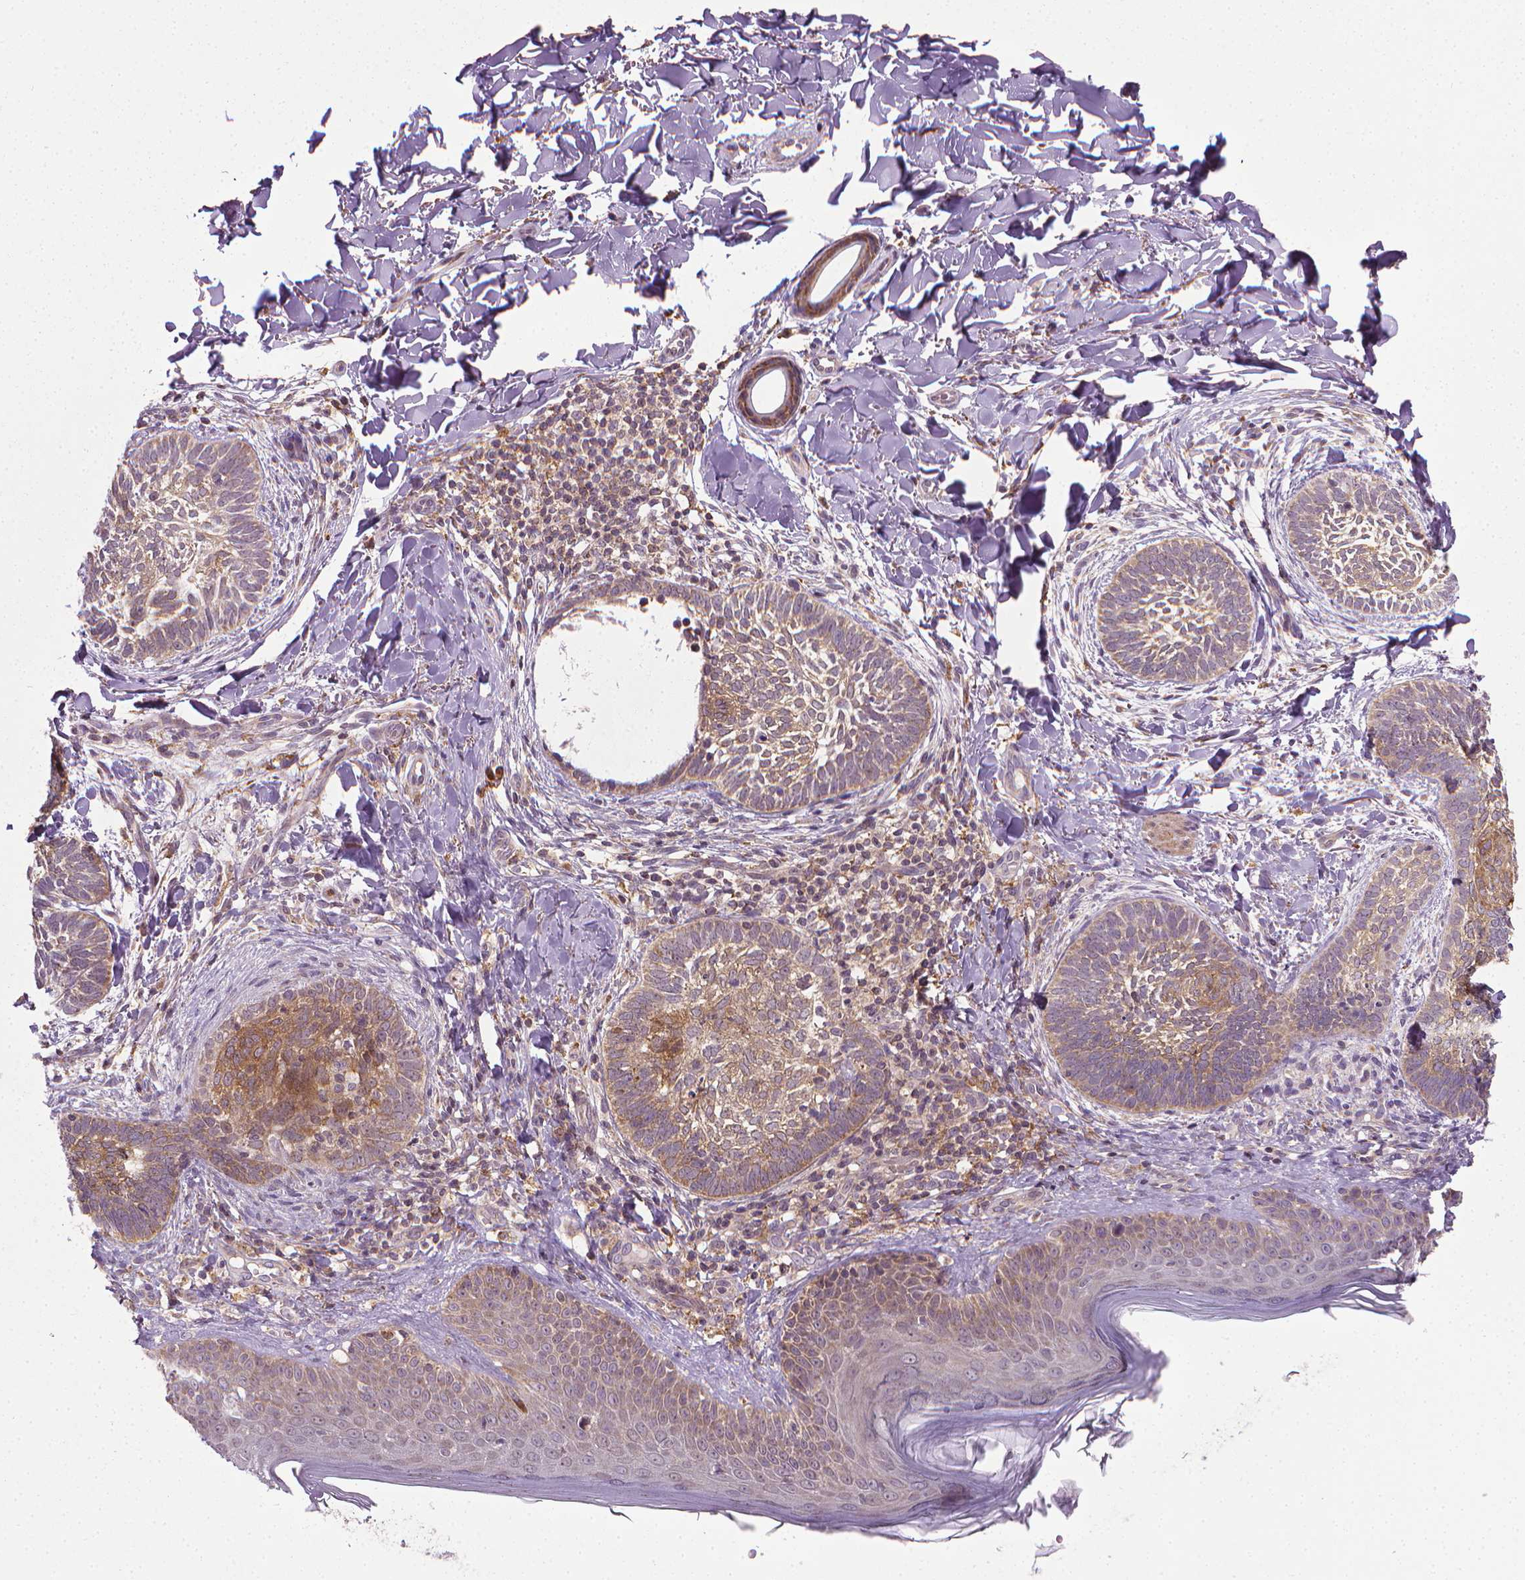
{"staining": {"intensity": "weak", "quantity": ">75%", "location": "cytoplasmic/membranous"}, "tissue": "skin cancer", "cell_type": "Tumor cells", "image_type": "cancer", "snomed": [{"axis": "morphology", "description": "Normal tissue, NOS"}, {"axis": "morphology", "description": "Basal cell carcinoma"}, {"axis": "topography", "description": "Skin"}], "caption": "Immunohistochemical staining of basal cell carcinoma (skin) exhibits weak cytoplasmic/membranous protein staining in approximately >75% of tumor cells.", "gene": "PRAG1", "patient": {"sex": "male", "age": 46}}